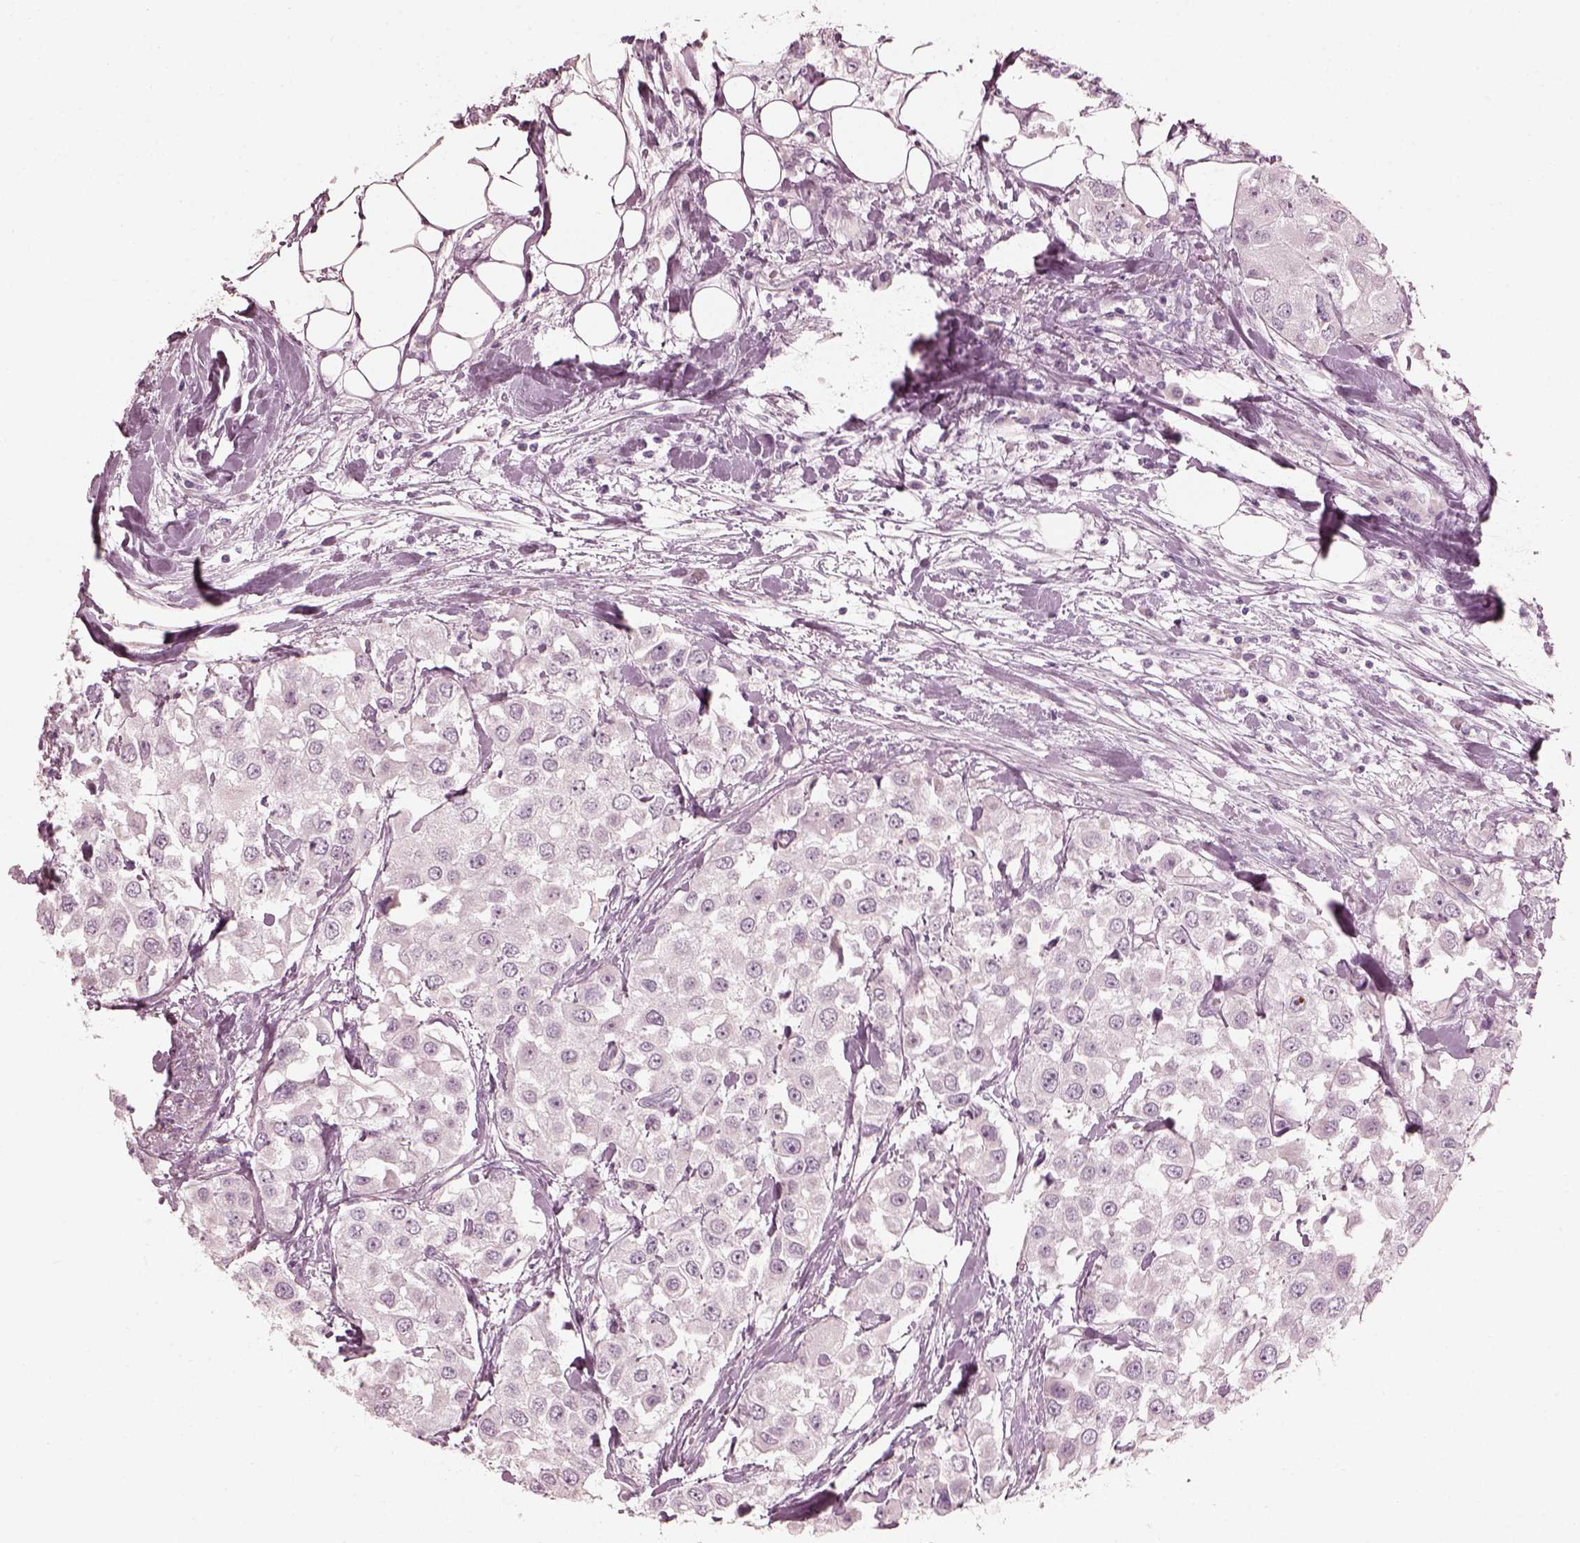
{"staining": {"intensity": "negative", "quantity": "none", "location": "none"}, "tissue": "urothelial cancer", "cell_type": "Tumor cells", "image_type": "cancer", "snomed": [{"axis": "morphology", "description": "Urothelial carcinoma, High grade"}, {"axis": "topography", "description": "Urinary bladder"}], "caption": "Tumor cells are negative for brown protein staining in high-grade urothelial carcinoma.", "gene": "SAXO2", "patient": {"sex": "female", "age": 64}}